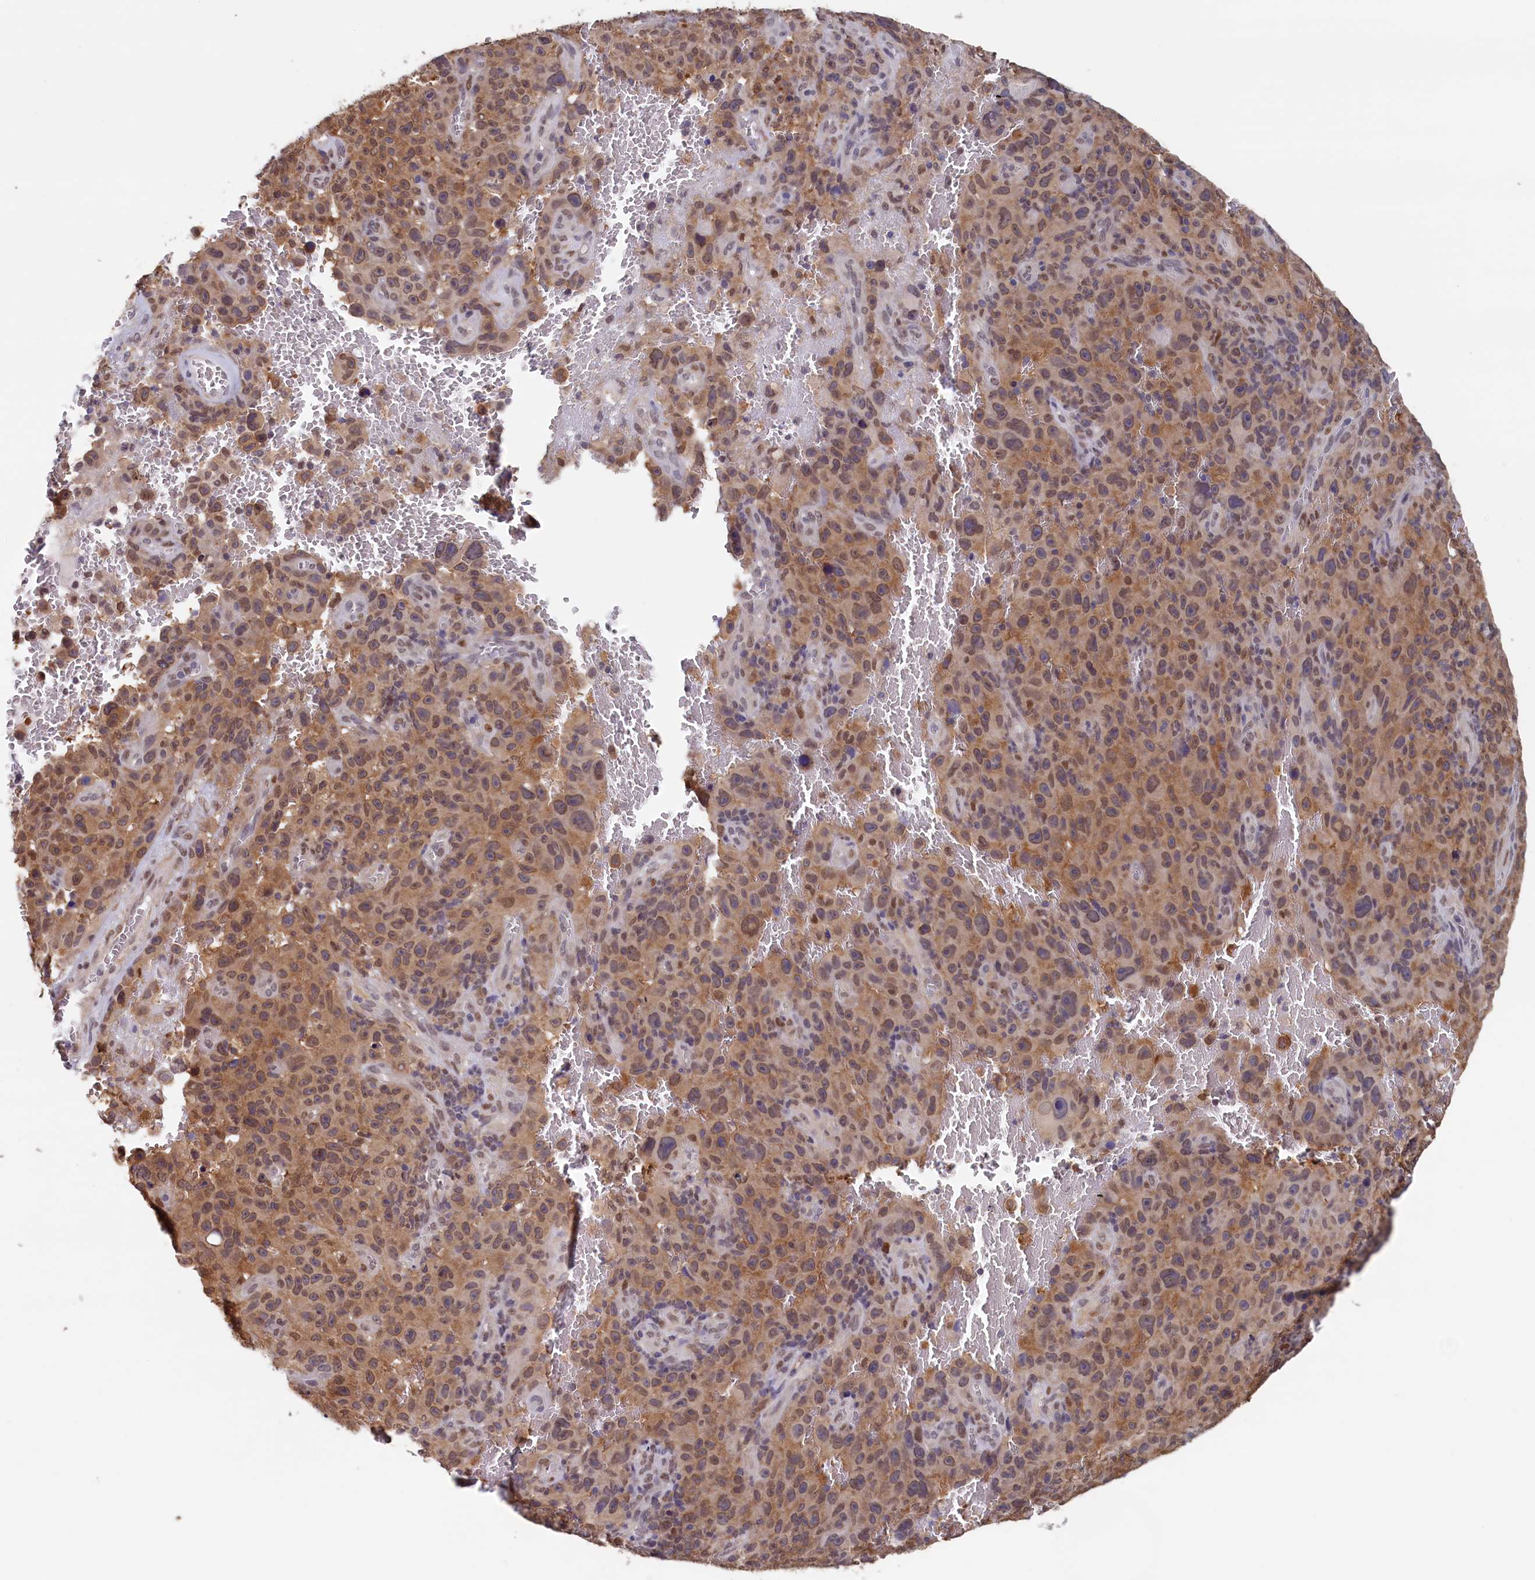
{"staining": {"intensity": "moderate", "quantity": ">75%", "location": "cytoplasmic/membranous,nuclear"}, "tissue": "melanoma", "cell_type": "Tumor cells", "image_type": "cancer", "snomed": [{"axis": "morphology", "description": "Malignant melanoma, NOS"}, {"axis": "topography", "description": "Skin"}], "caption": "Tumor cells demonstrate medium levels of moderate cytoplasmic/membranous and nuclear staining in about >75% of cells in malignant melanoma.", "gene": "AHCY", "patient": {"sex": "female", "age": 82}}